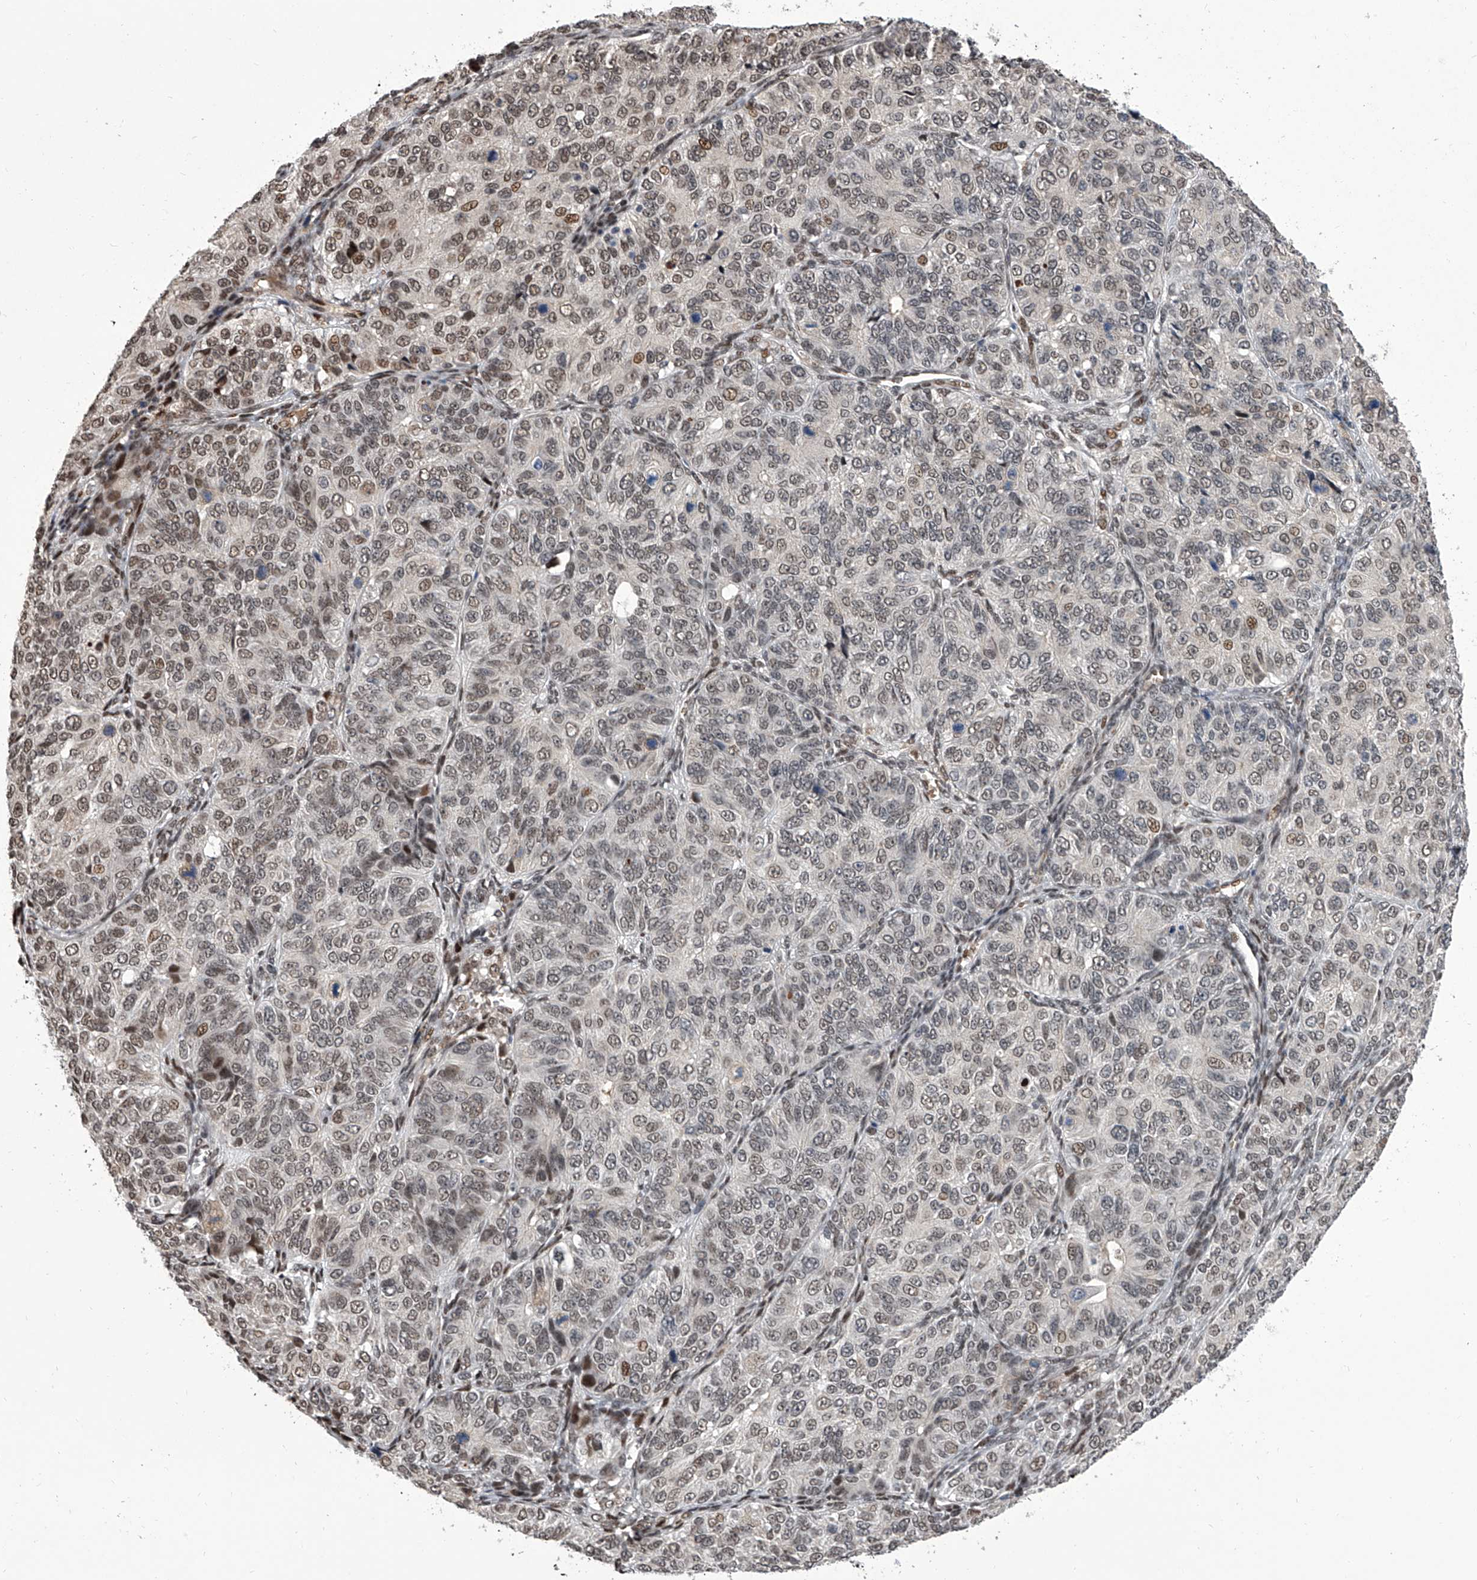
{"staining": {"intensity": "moderate", "quantity": "<25%", "location": "nuclear"}, "tissue": "ovarian cancer", "cell_type": "Tumor cells", "image_type": "cancer", "snomed": [{"axis": "morphology", "description": "Carcinoma, endometroid"}, {"axis": "topography", "description": "Ovary"}], "caption": "High-magnification brightfield microscopy of ovarian cancer (endometroid carcinoma) stained with DAB (3,3'-diaminobenzidine) (brown) and counterstained with hematoxylin (blue). tumor cells exhibit moderate nuclear staining is present in approximately<25% of cells.", "gene": "ZNF426", "patient": {"sex": "female", "age": 51}}